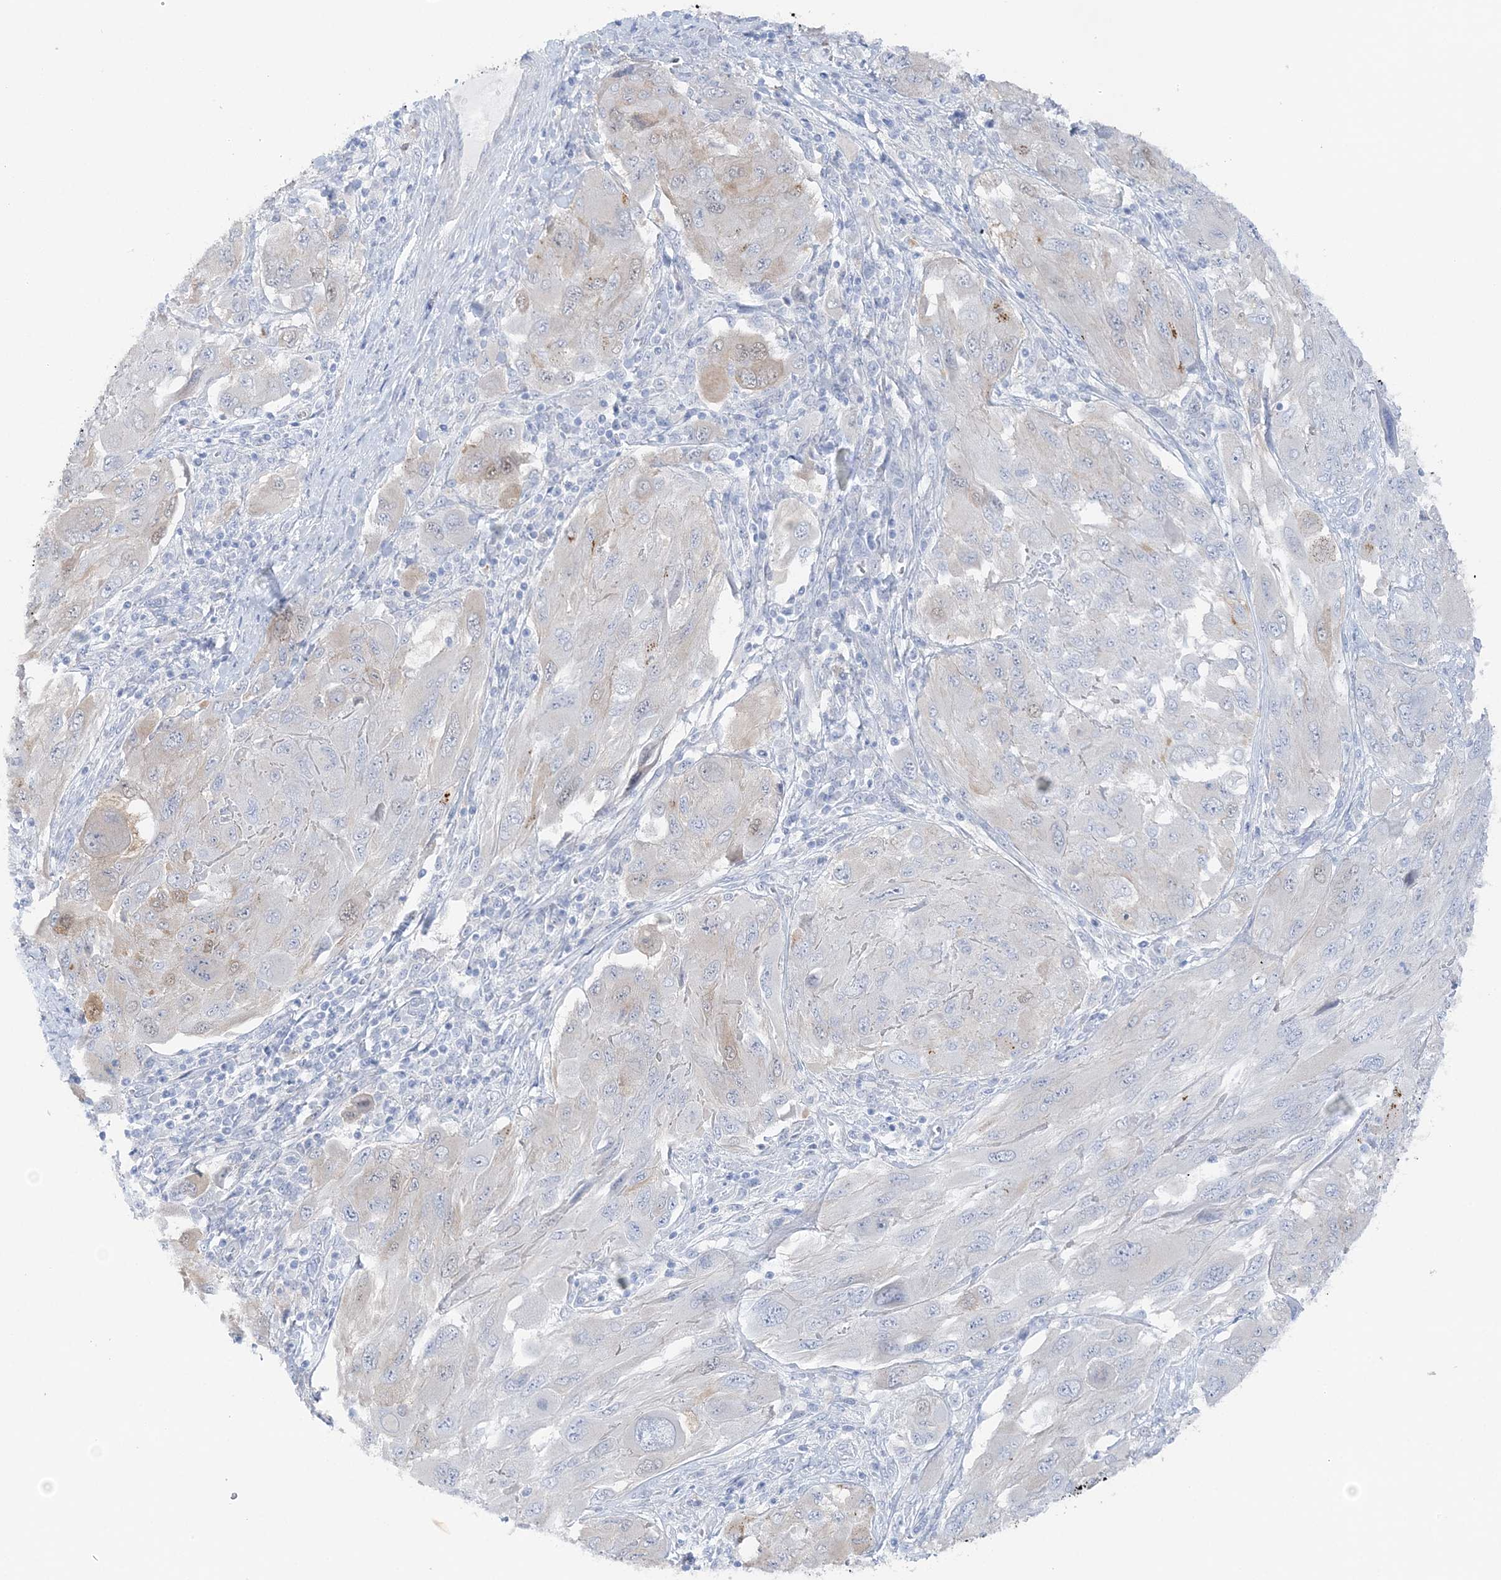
{"staining": {"intensity": "negative", "quantity": "none", "location": "none"}, "tissue": "melanoma", "cell_type": "Tumor cells", "image_type": "cancer", "snomed": [{"axis": "morphology", "description": "Malignant melanoma, NOS"}, {"axis": "topography", "description": "Skin"}], "caption": "Melanoma was stained to show a protein in brown. There is no significant positivity in tumor cells. The staining was performed using DAB to visualize the protein expression in brown, while the nuclei were stained in blue with hematoxylin (Magnification: 20x).", "gene": "HMGCS1", "patient": {"sex": "female", "age": 91}}